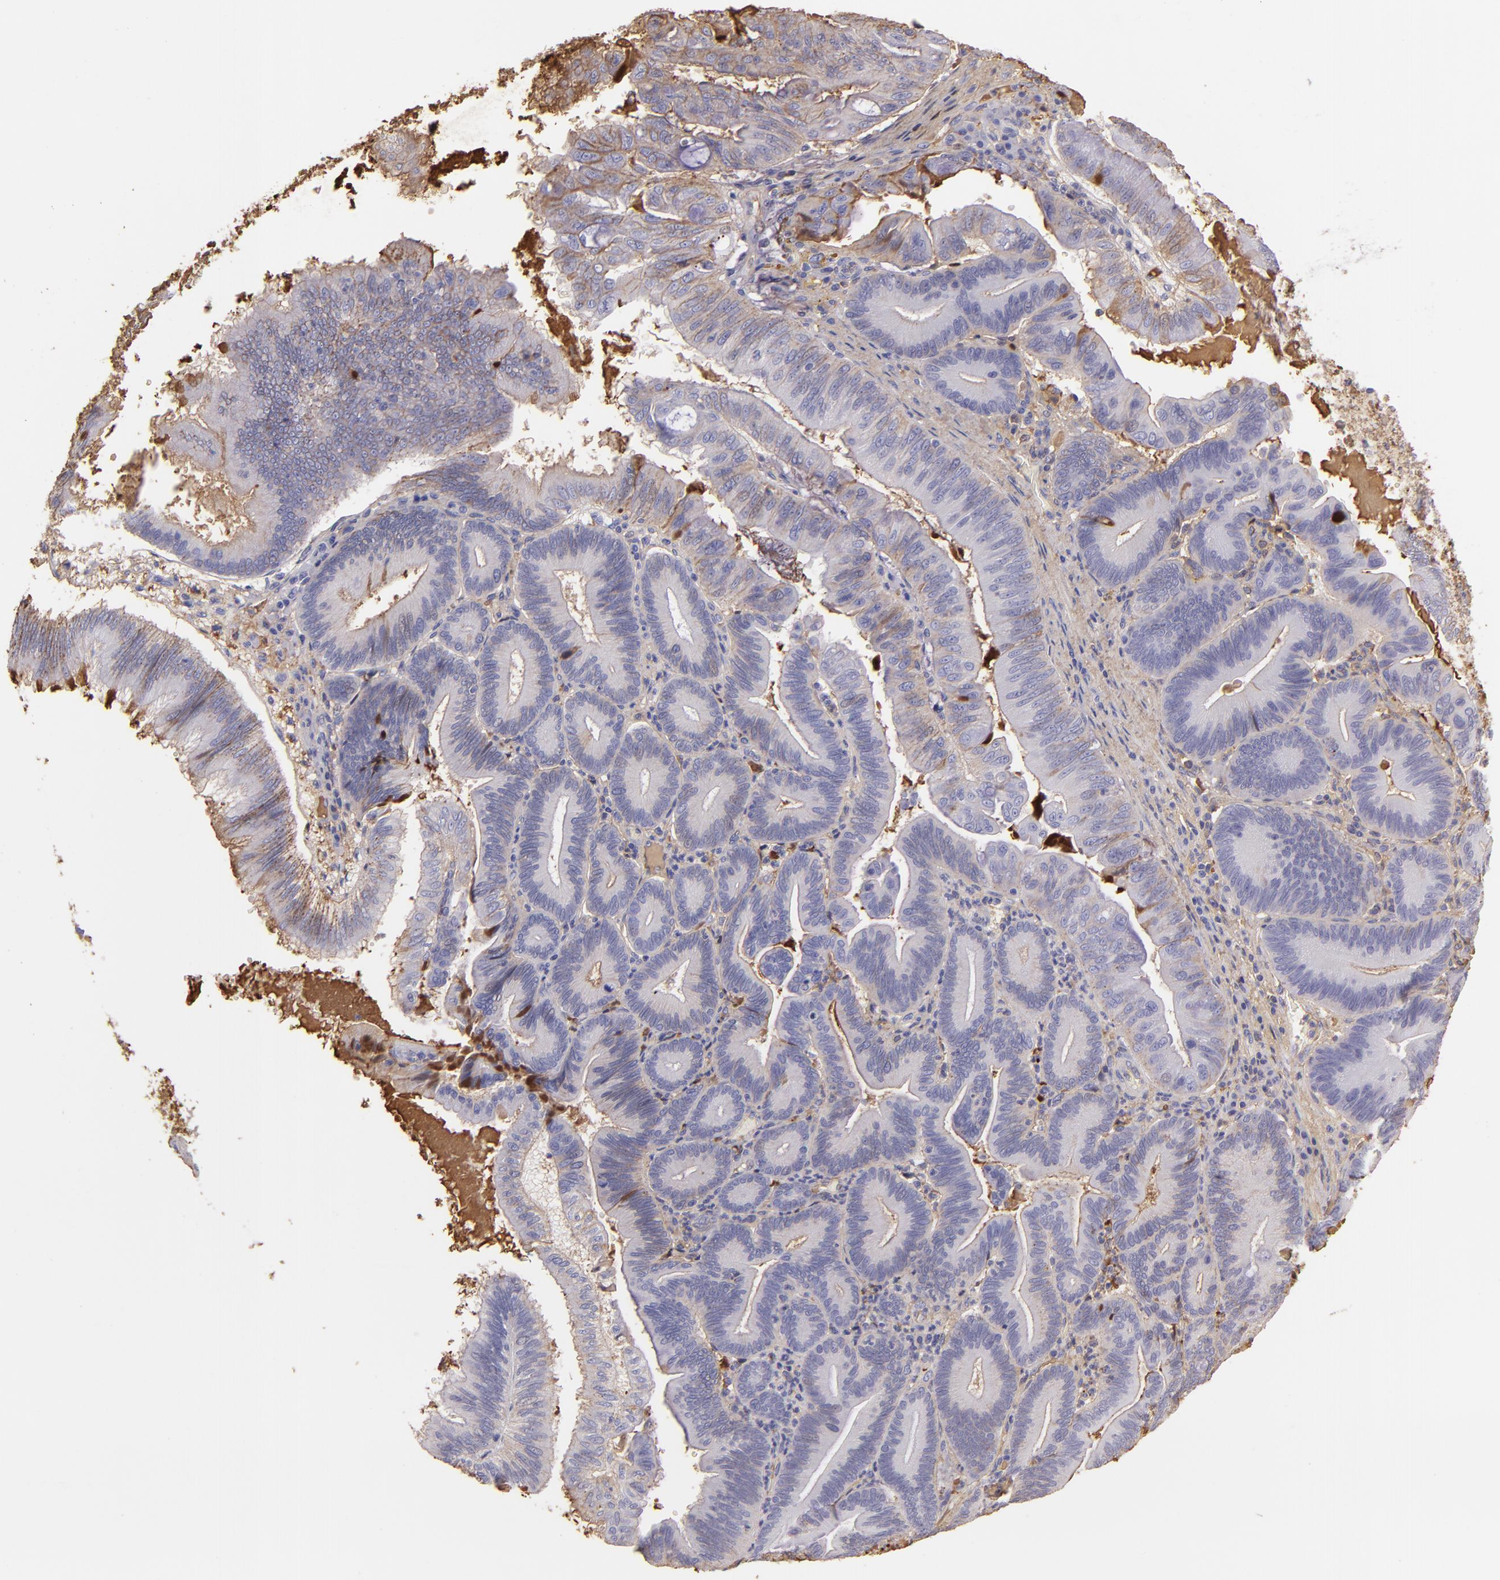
{"staining": {"intensity": "moderate", "quantity": "25%-75%", "location": "cytoplasmic/membranous"}, "tissue": "pancreatic cancer", "cell_type": "Tumor cells", "image_type": "cancer", "snomed": [{"axis": "morphology", "description": "Adenocarcinoma, NOS"}, {"axis": "topography", "description": "Pancreas"}], "caption": "A micrograph of human adenocarcinoma (pancreatic) stained for a protein demonstrates moderate cytoplasmic/membranous brown staining in tumor cells.", "gene": "FGB", "patient": {"sex": "male", "age": 82}}